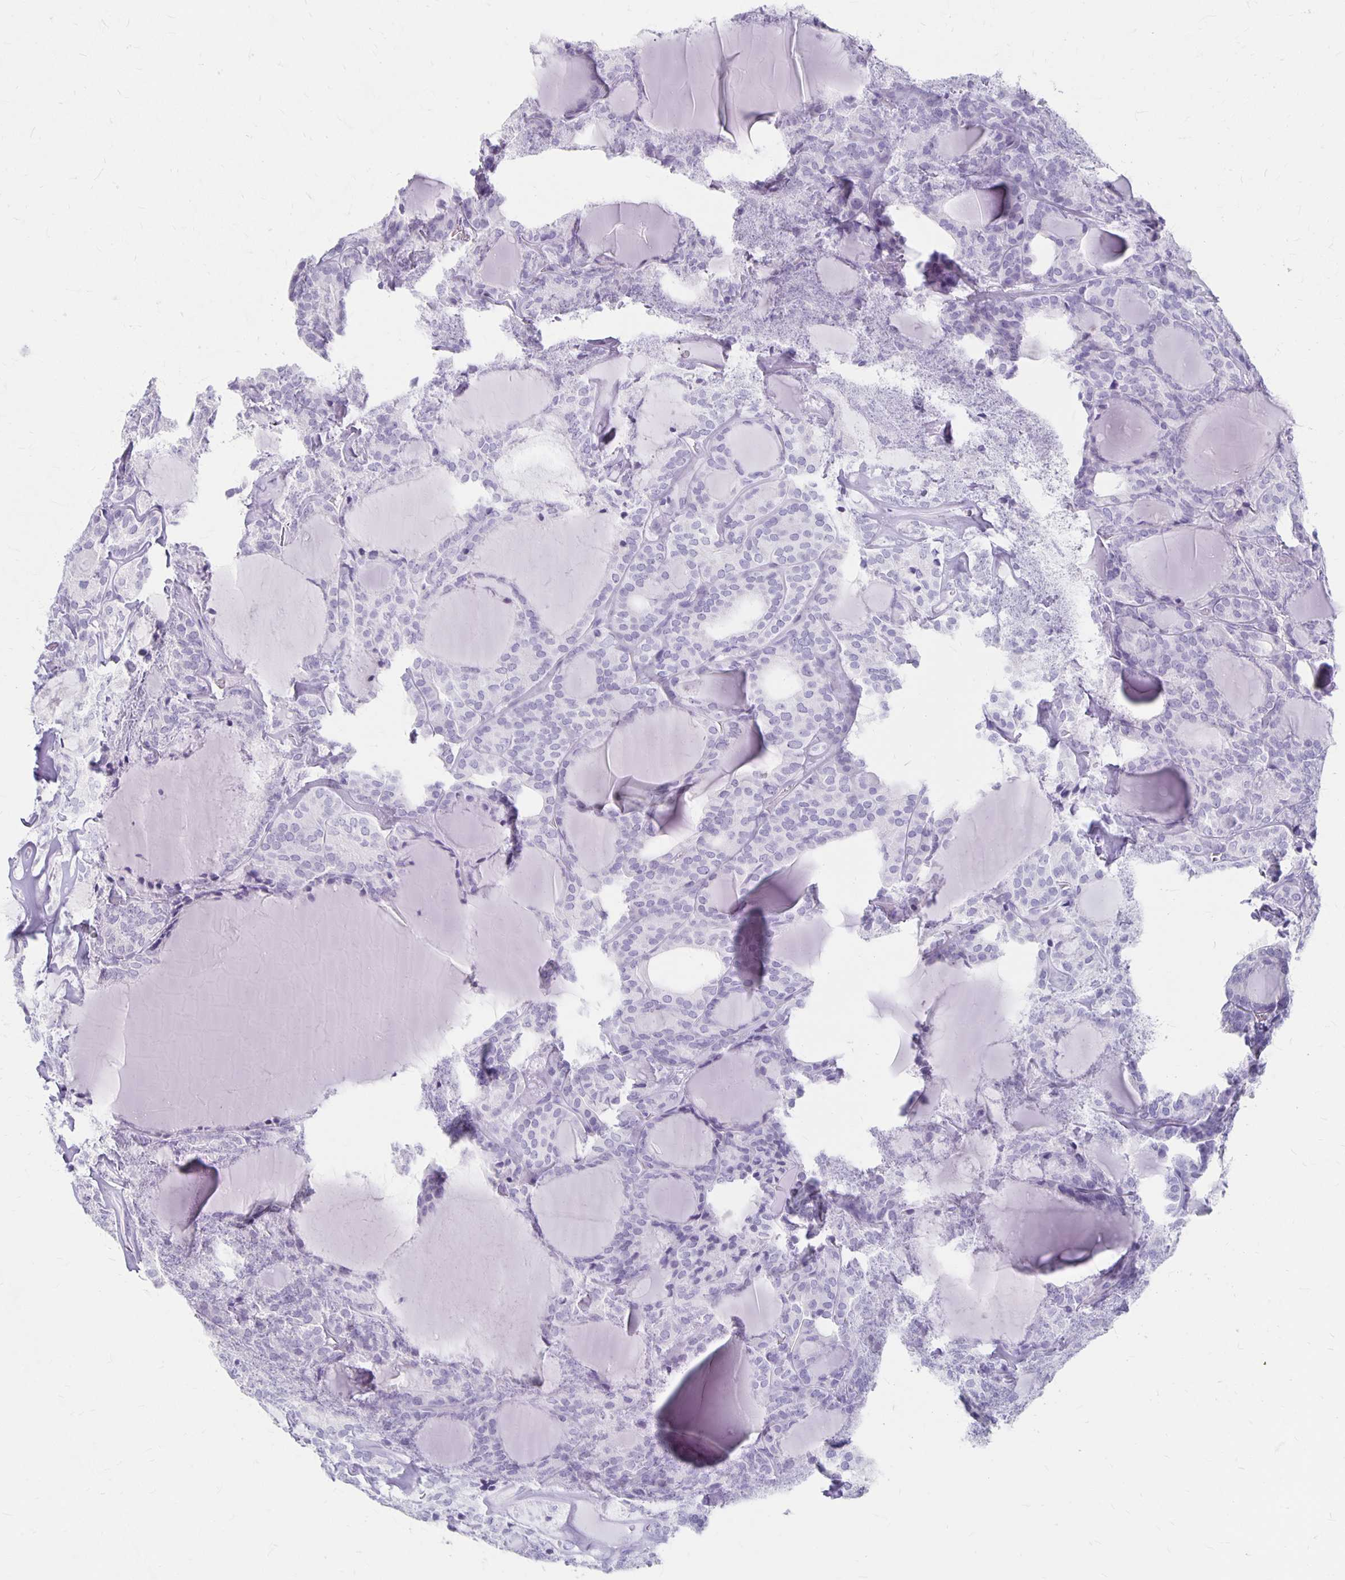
{"staining": {"intensity": "negative", "quantity": "none", "location": "none"}, "tissue": "thyroid cancer", "cell_type": "Tumor cells", "image_type": "cancer", "snomed": [{"axis": "morphology", "description": "Follicular adenoma carcinoma, NOS"}, {"axis": "topography", "description": "Thyroid gland"}], "caption": "The immunohistochemistry photomicrograph has no significant expression in tumor cells of thyroid follicular adenoma carcinoma tissue.", "gene": "MAGEC2", "patient": {"sex": "male", "age": 74}}